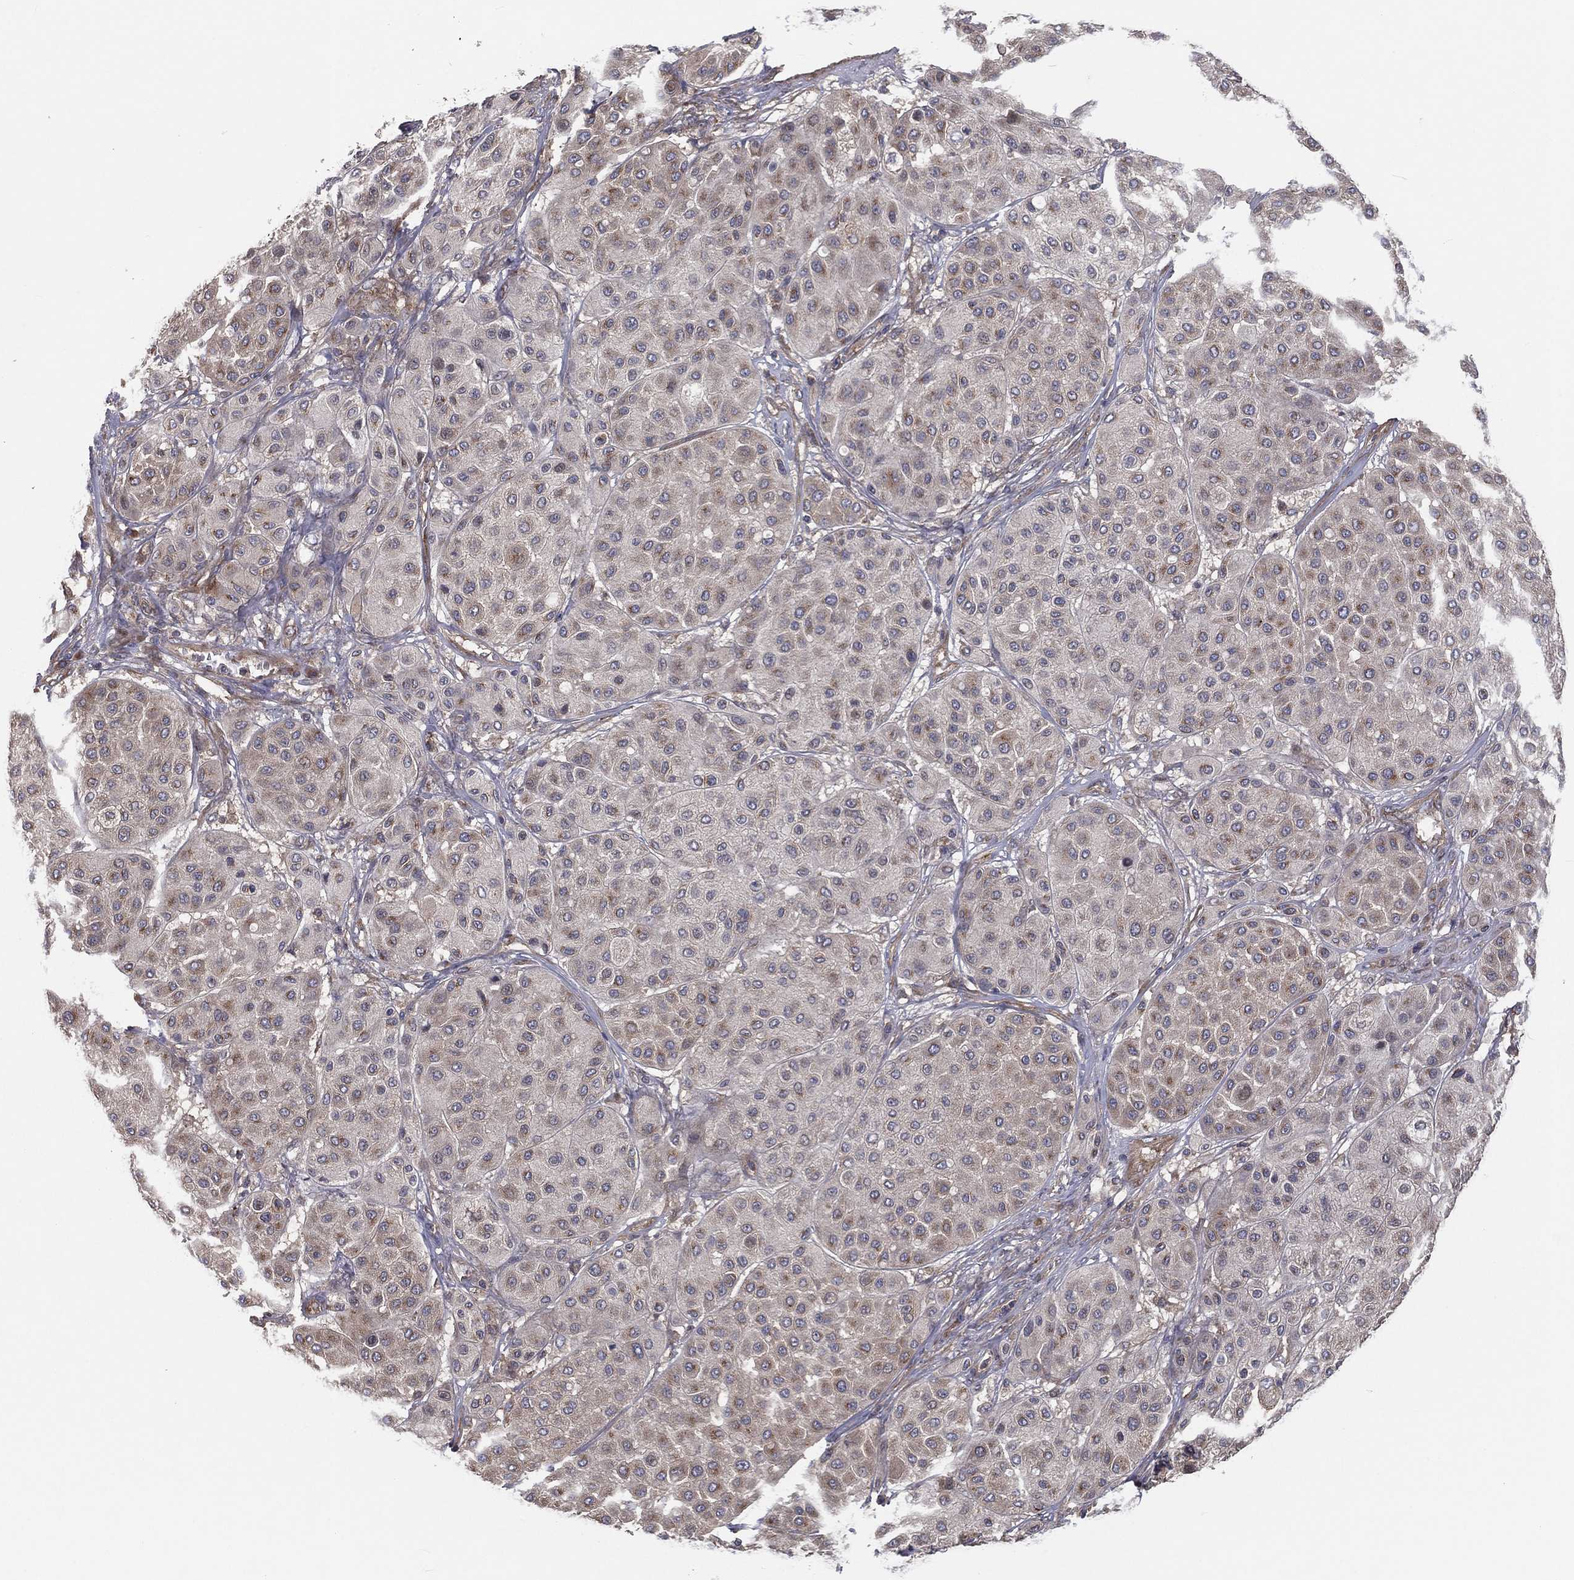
{"staining": {"intensity": "negative", "quantity": "none", "location": "none"}, "tissue": "melanoma", "cell_type": "Tumor cells", "image_type": "cancer", "snomed": [{"axis": "morphology", "description": "Malignant melanoma, Metastatic site"}, {"axis": "topography", "description": "Smooth muscle"}], "caption": "Immunohistochemistry (IHC) histopathology image of neoplastic tissue: human melanoma stained with DAB exhibits no significant protein expression in tumor cells. (Brightfield microscopy of DAB (3,3'-diaminobenzidine) immunohistochemistry at high magnification).", "gene": "EIF2B5", "patient": {"sex": "male", "age": 41}}